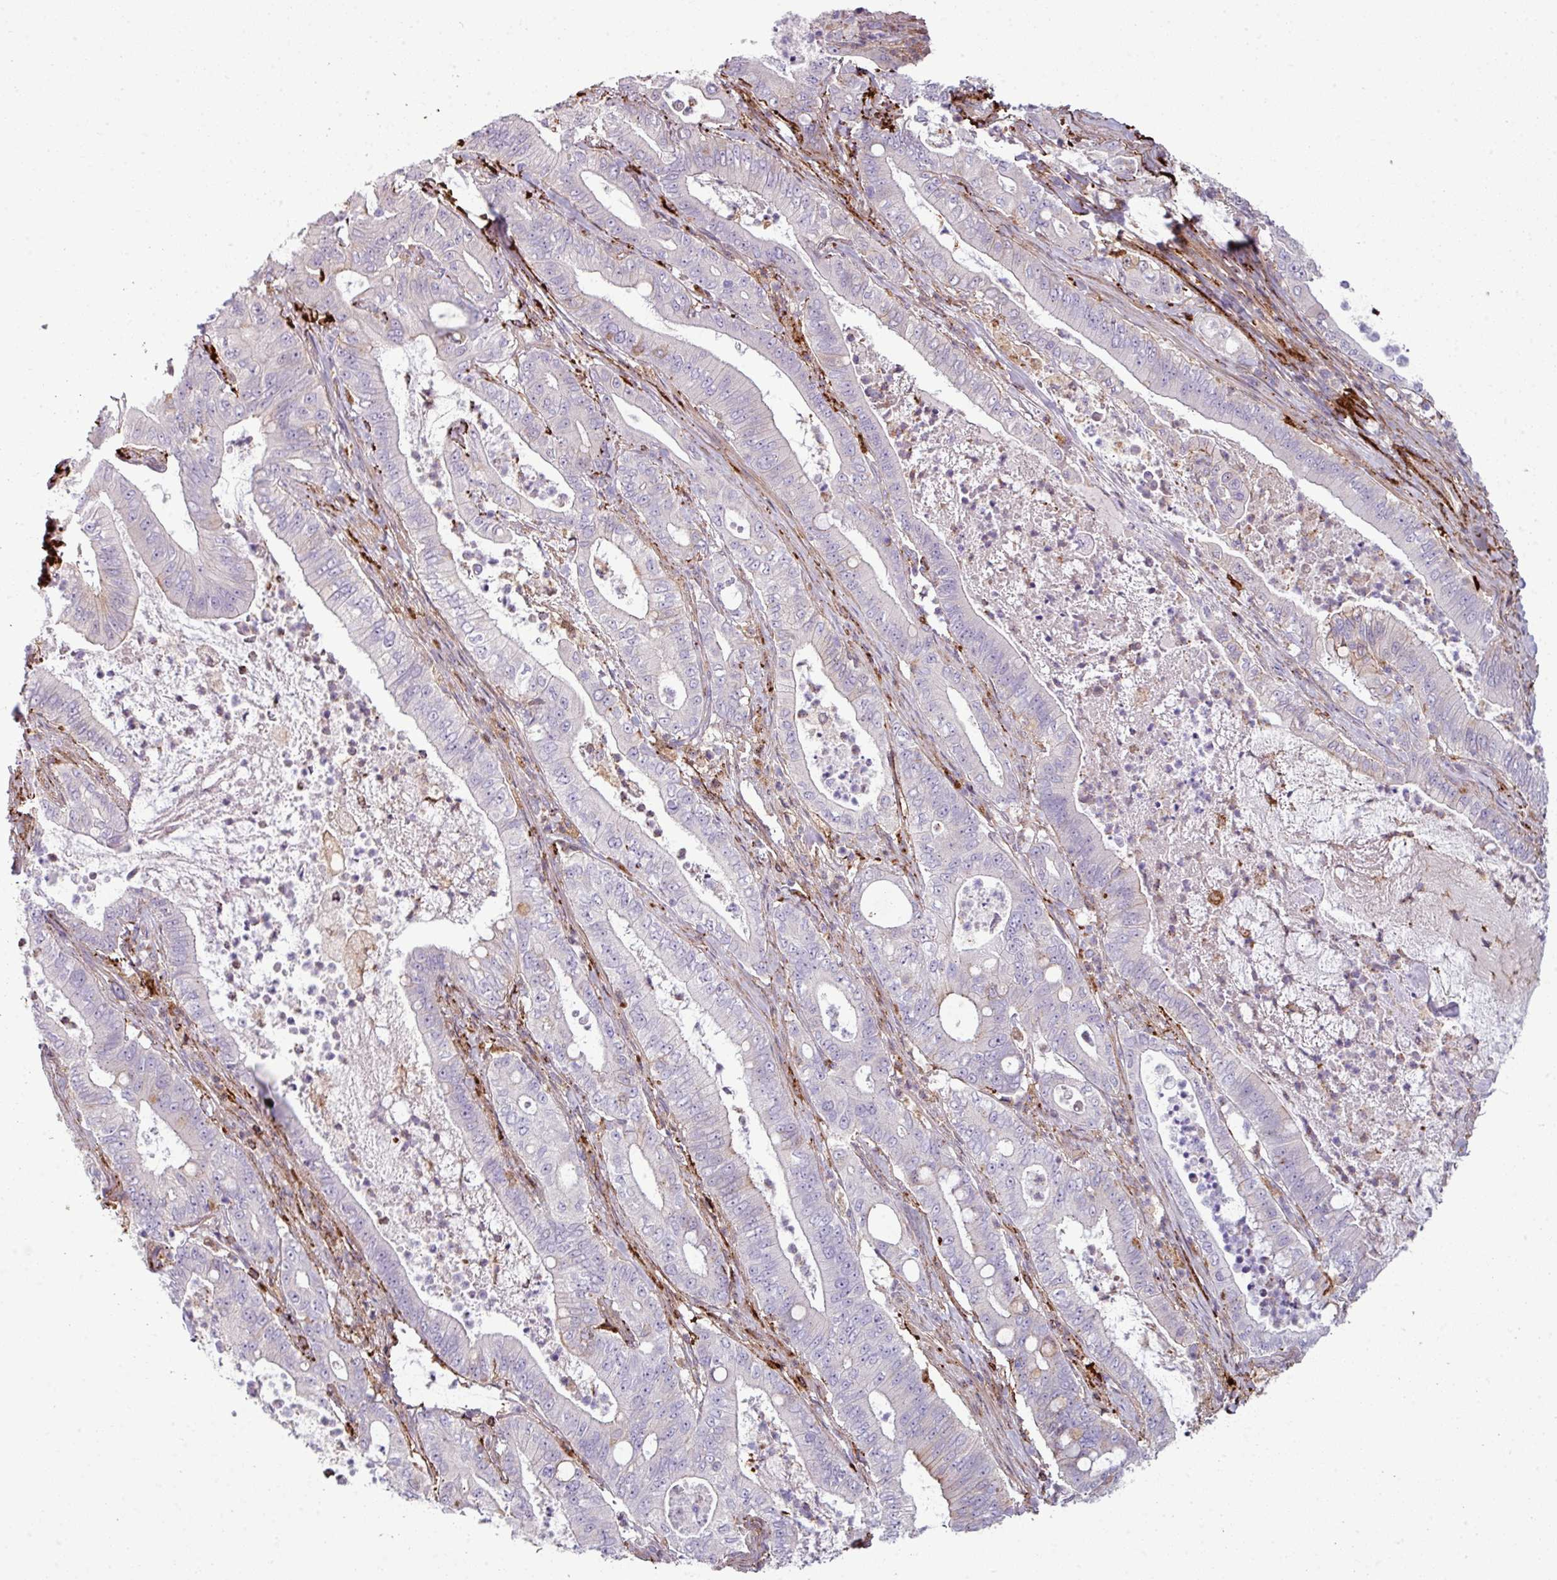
{"staining": {"intensity": "negative", "quantity": "none", "location": "none"}, "tissue": "pancreatic cancer", "cell_type": "Tumor cells", "image_type": "cancer", "snomed": [{"axis": "morphology", "description": "Adenocarcinoma, NOS"}, {"axis": "topography", "description": "Pancreas"}], "caption": "A micrograph of pancreatic cancer stained for a protein exhibits no brown staining in tumor cells. (Immunohistochemistry (ihc), brightfield microscopy, high magnification).", "gene": "COL8A1", "patient": {"sex": "male", "age": 71}}